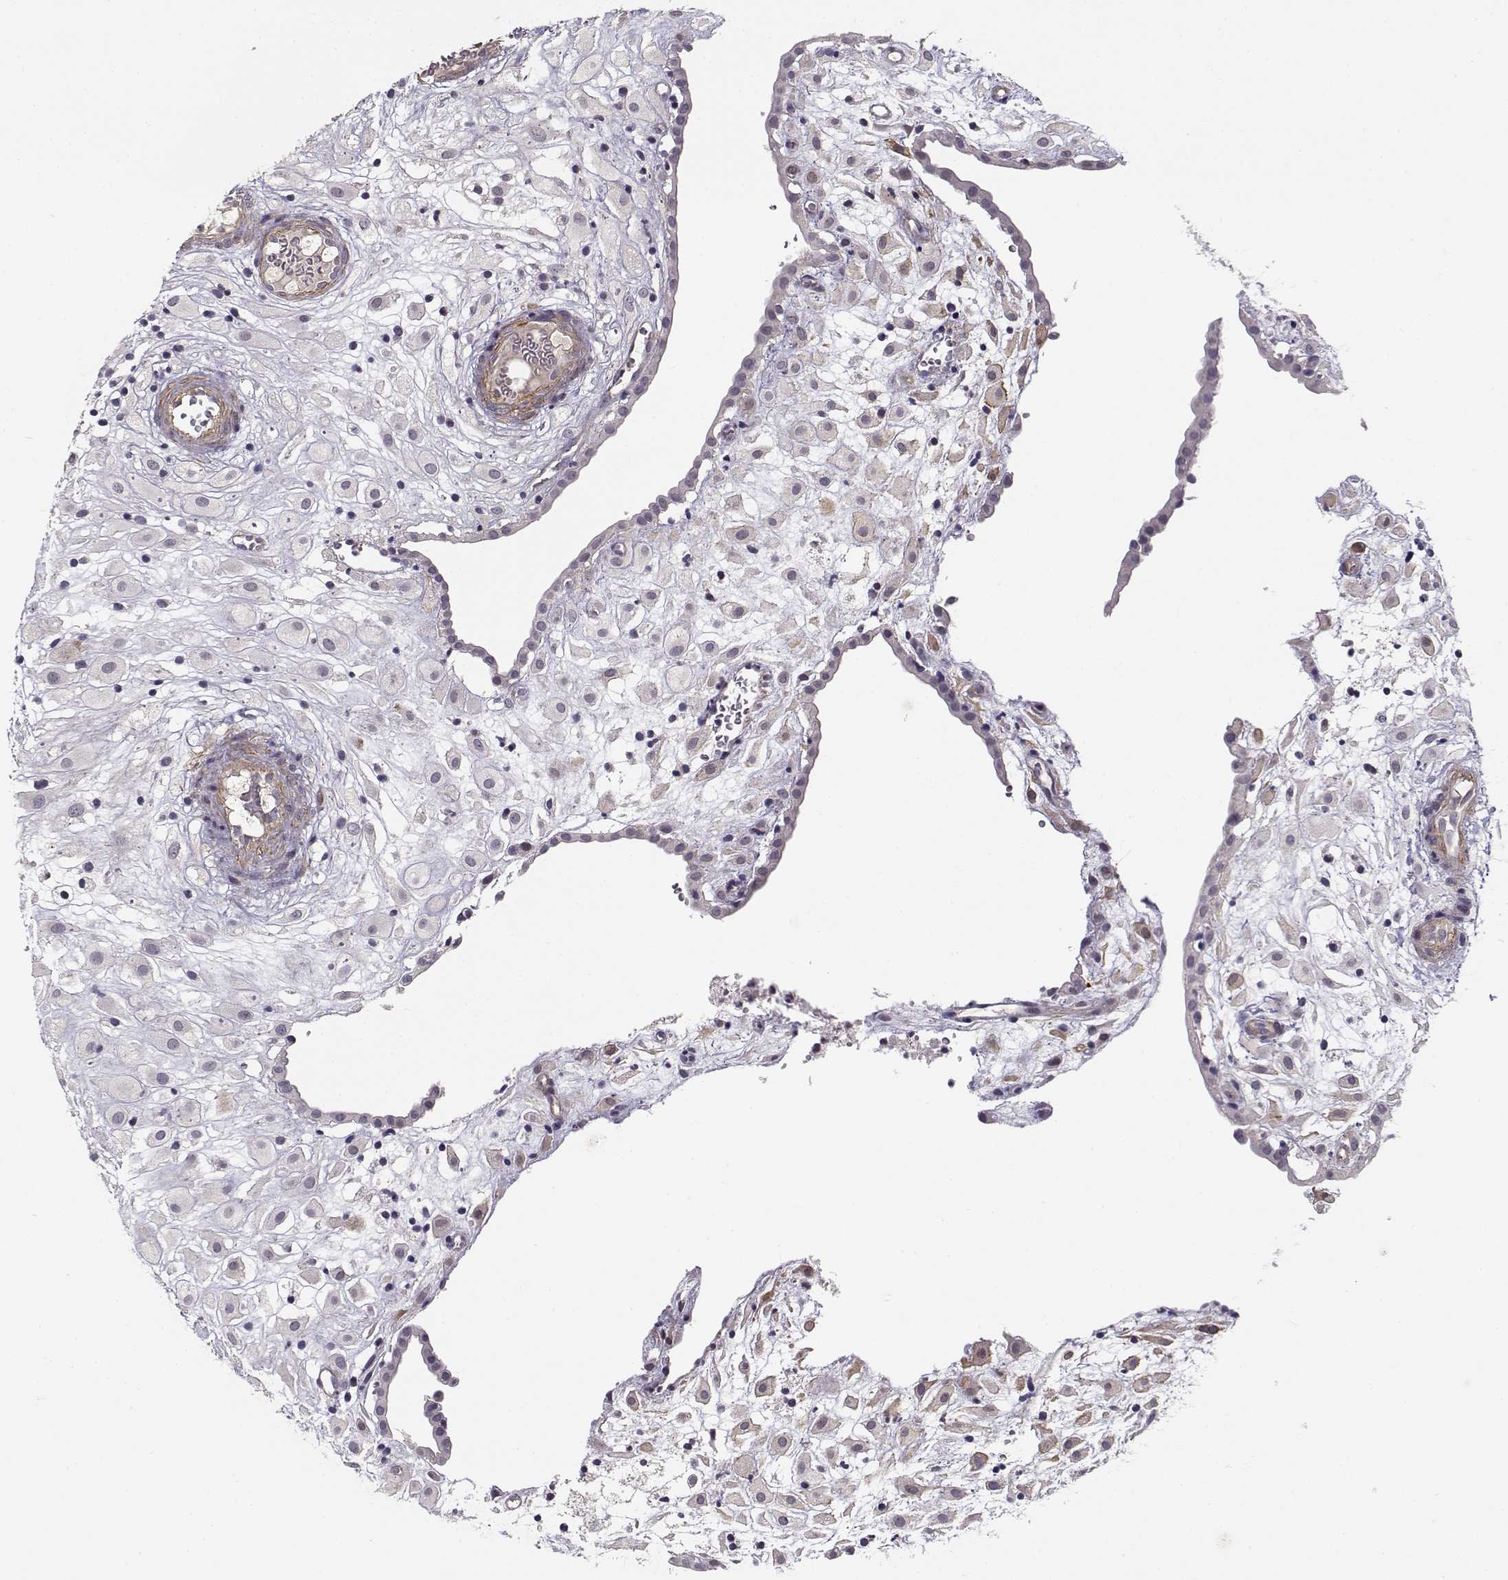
{"staining": {"intensity": "negative", "quantity": "none", "location": "none"}, "tissue": "placenta", "cell_type": "Decidual cells", "image_type": "normal", "snomed": [{"axis": "morphology", "description": "Normal tissue, NOS"}, {"axis": "topography", "description": "Placenta"}], "caption": "Protein analysis of benign placenta displays no significant expression in decidual cells. The staining was performed using DAB (3,3'-diaminobenzidine) to visualize the protein expression in brown, while the nuclei were stained in blue with hematoxylin (Magnification: 20x).", "gene": "RGS9BP", "patient": {"sex": "female", "age": 24}}